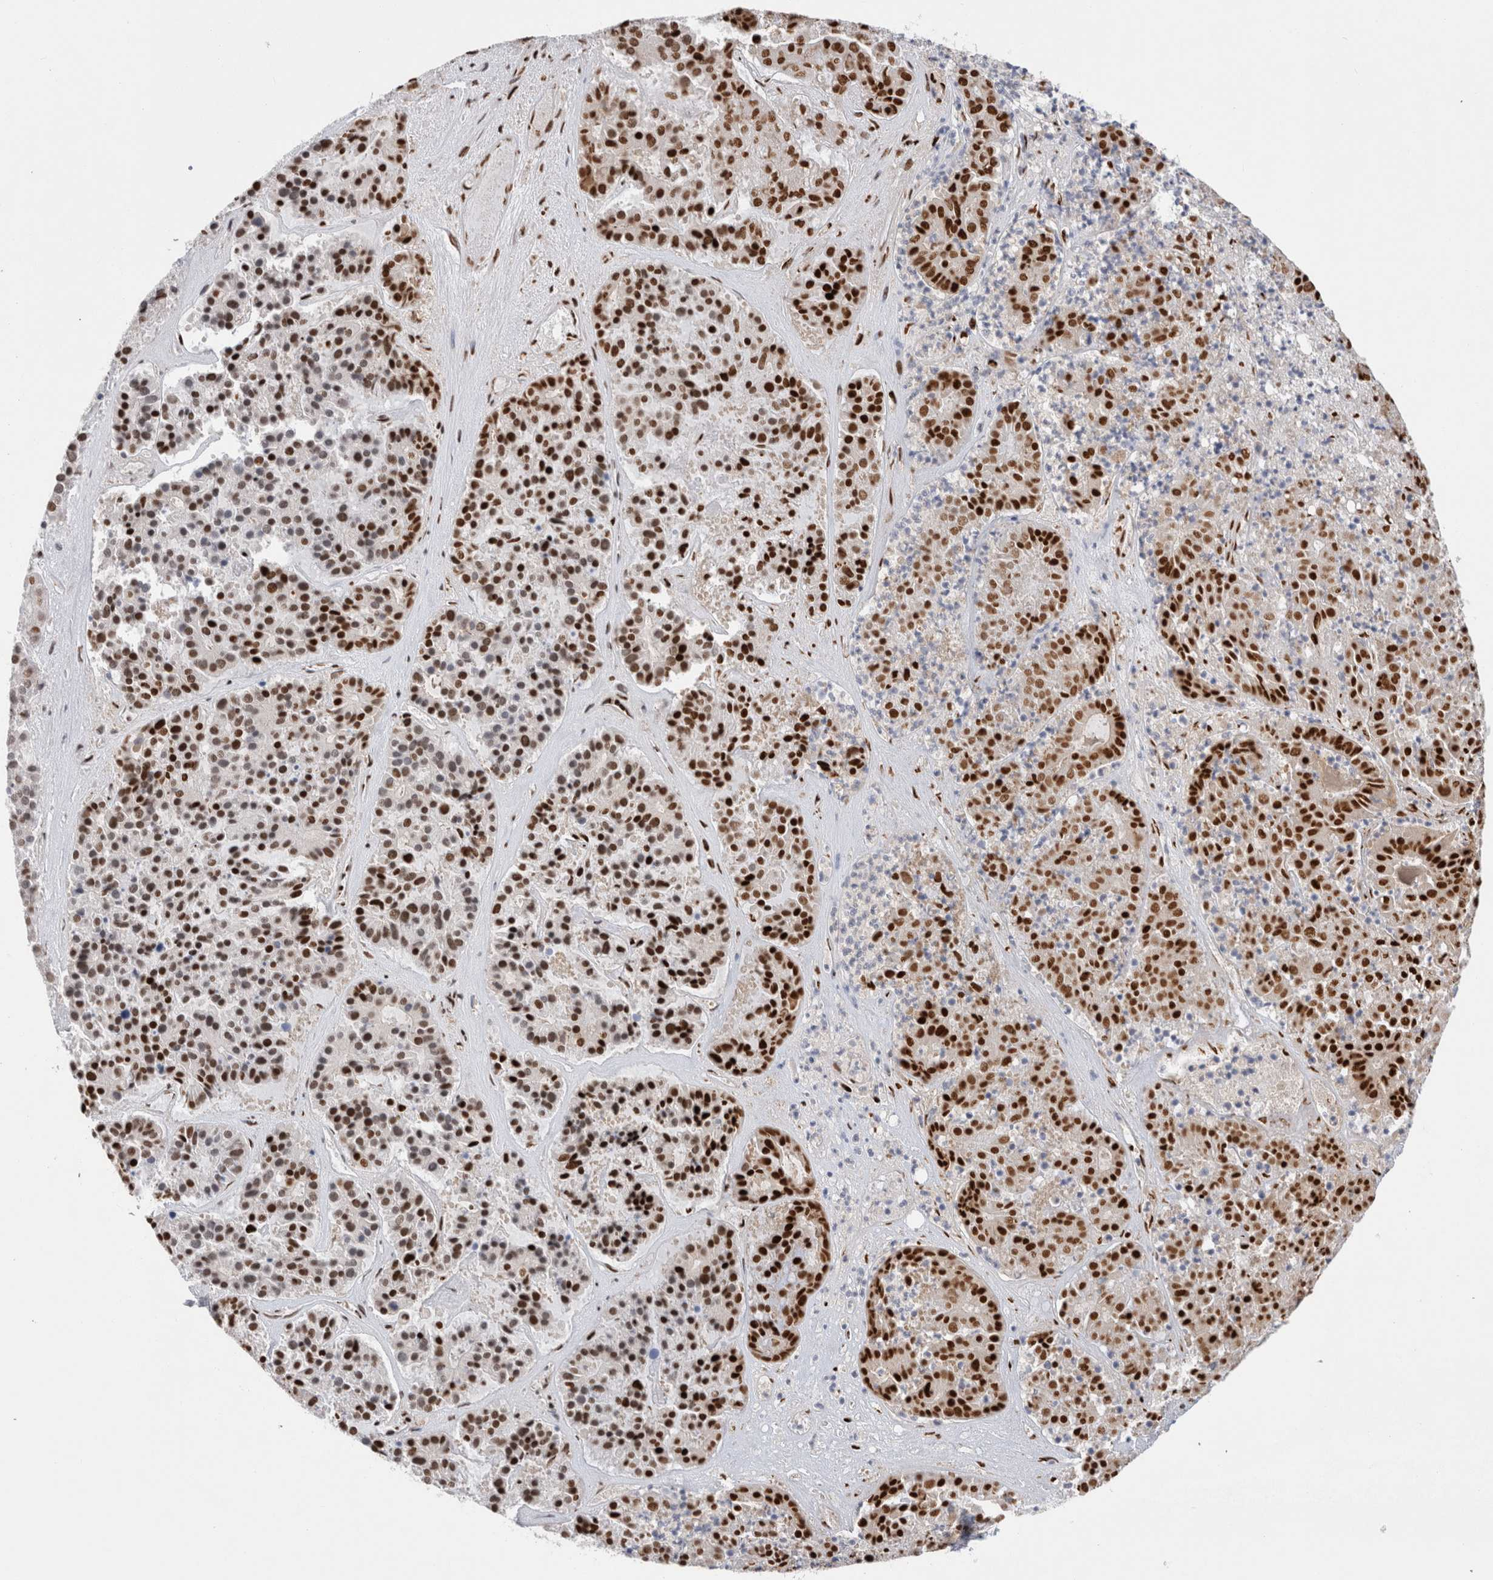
{"staining": {"intensity": "strong", "quantity": ">75%", "location": "nuclear"}, "tissue": "pancreatic cancer", "cell_type": "Tumor cells", "image_type": "cancer", "snomed": [{"axis": "morphology", "description": "Adenocarcinoma, NOS"}, {"axis": "topography", "description": "Pancreas"}], "caption": "Protein analysis of pancreatic cancer (adenocarcinoma) tissue demonstrates strong nuclear staining in approximately >75% of tumor cells. (Brightfield microscopy of DAB IHC at high magnification).", "gene": "NDOR1", "patient": {"sex": "male", "age": 50}}